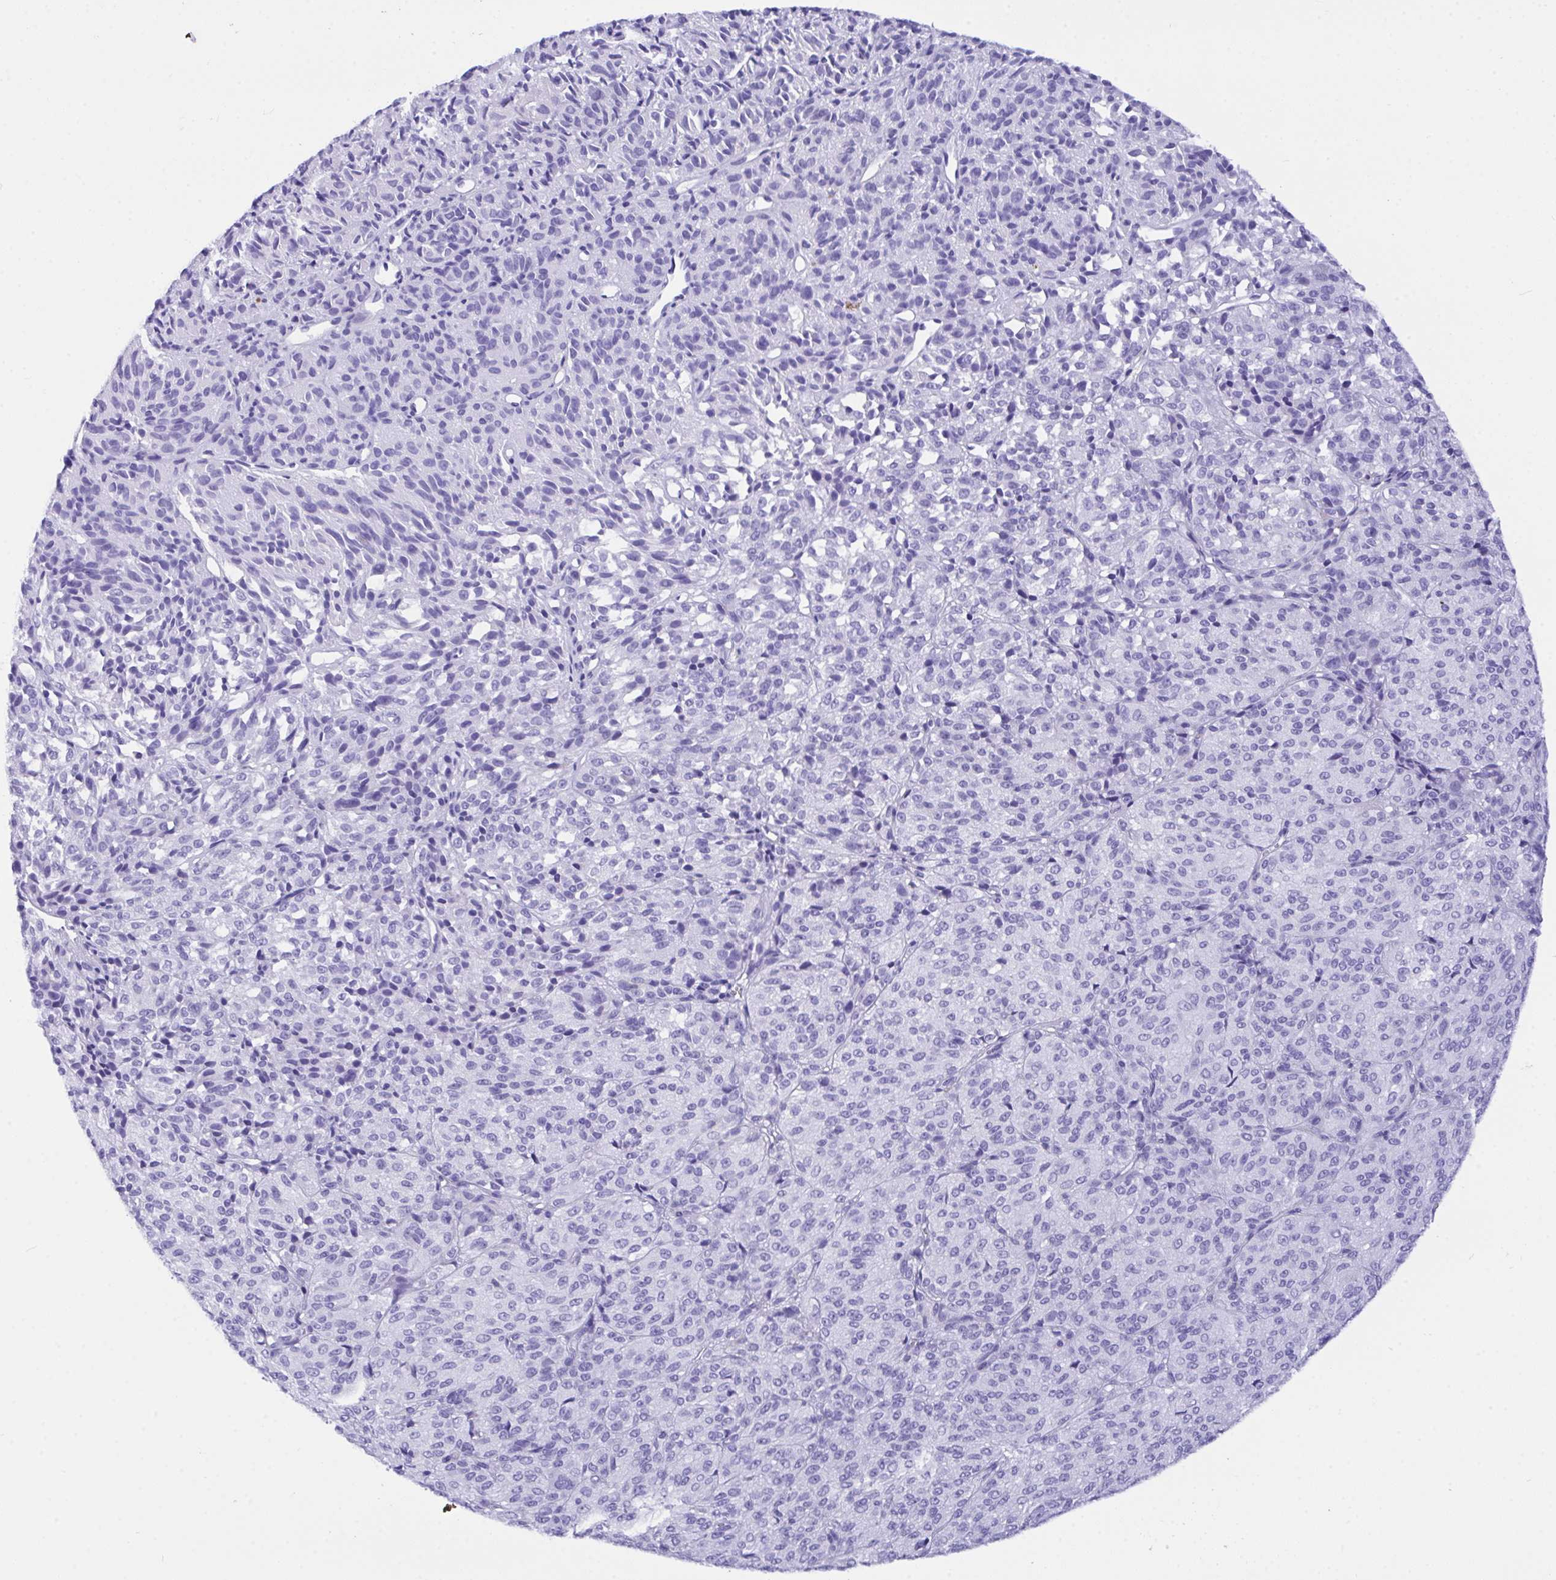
{"staining": {"intensity": "negative", "quantity": "none", "location": "none"}, "tissue": "melanoma", "cell_type": "Tumor cells", "image_type": "cancer", "snomed": [{"axis": "morphology", "description": "Malignant melanoma, Metastatic site"}, {"axis": "topography", "description": "Brain"}], "caption": "Protein analysis of malignant melanoma (metastatic site) displays no significant expression in tumor cells.", "gene": "BEST4", "patient": {"sex": "female", "age": 56}}